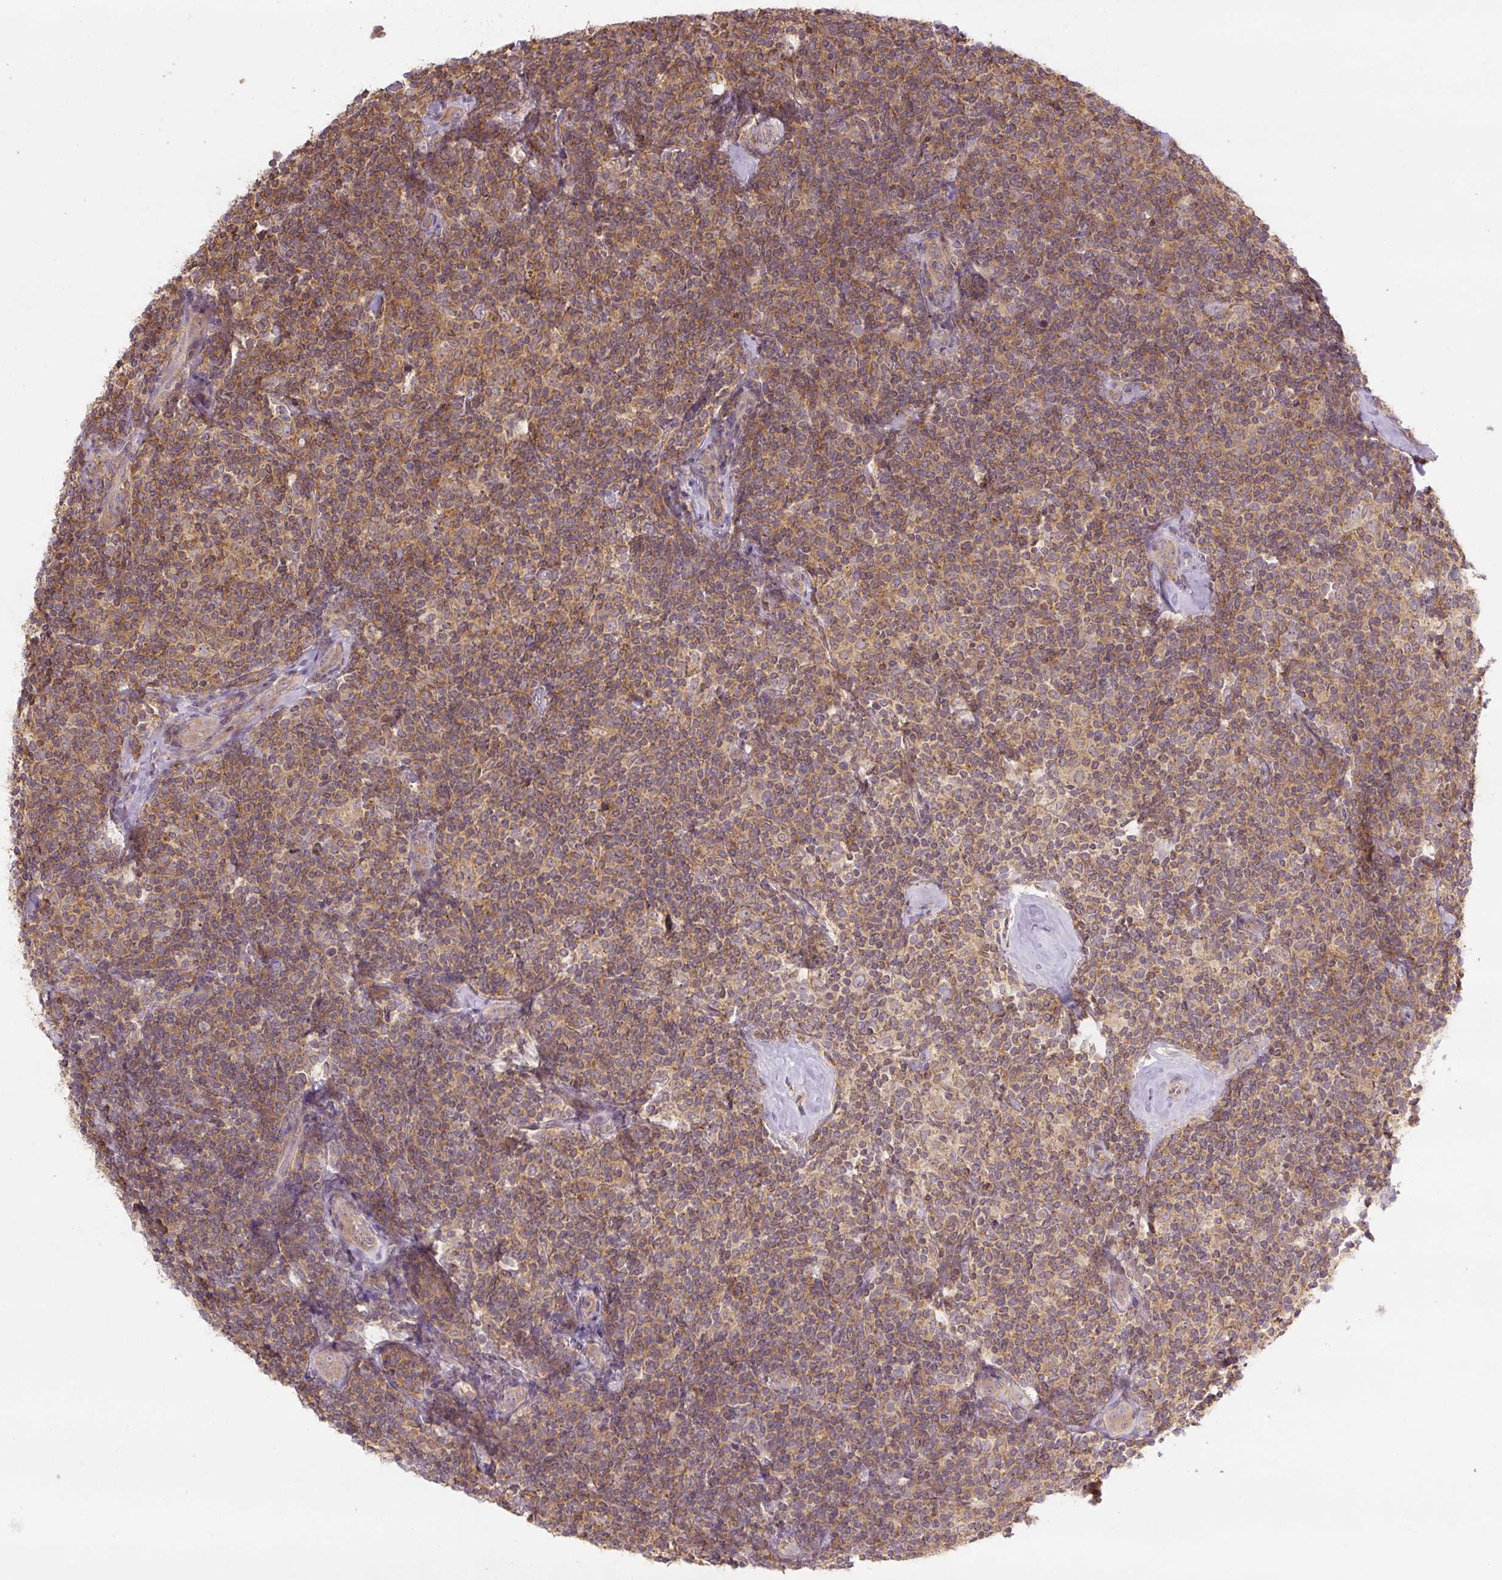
{"staining": {"intensity": "moderate", "quantity": "25%-75%", "location": "cytoplasmic/membranous"}, "tissue": "lymphoma", "cell_type": "Tumor cells", "image_type": "cancer", "snomed": [{"axis": "morphology", "description": "Malignant lymphoma, non-Hodgkin's type, Low grade"}, {"axis": "topography", "description": "Lymph node"}], "caption": "Moderate cytoplasmic/membranous expression is identified in approximately 25%-75% of tumor cells in lymphoma.", "gene": "C2orf73", "patient": {"sex": "female", "age": 56}}